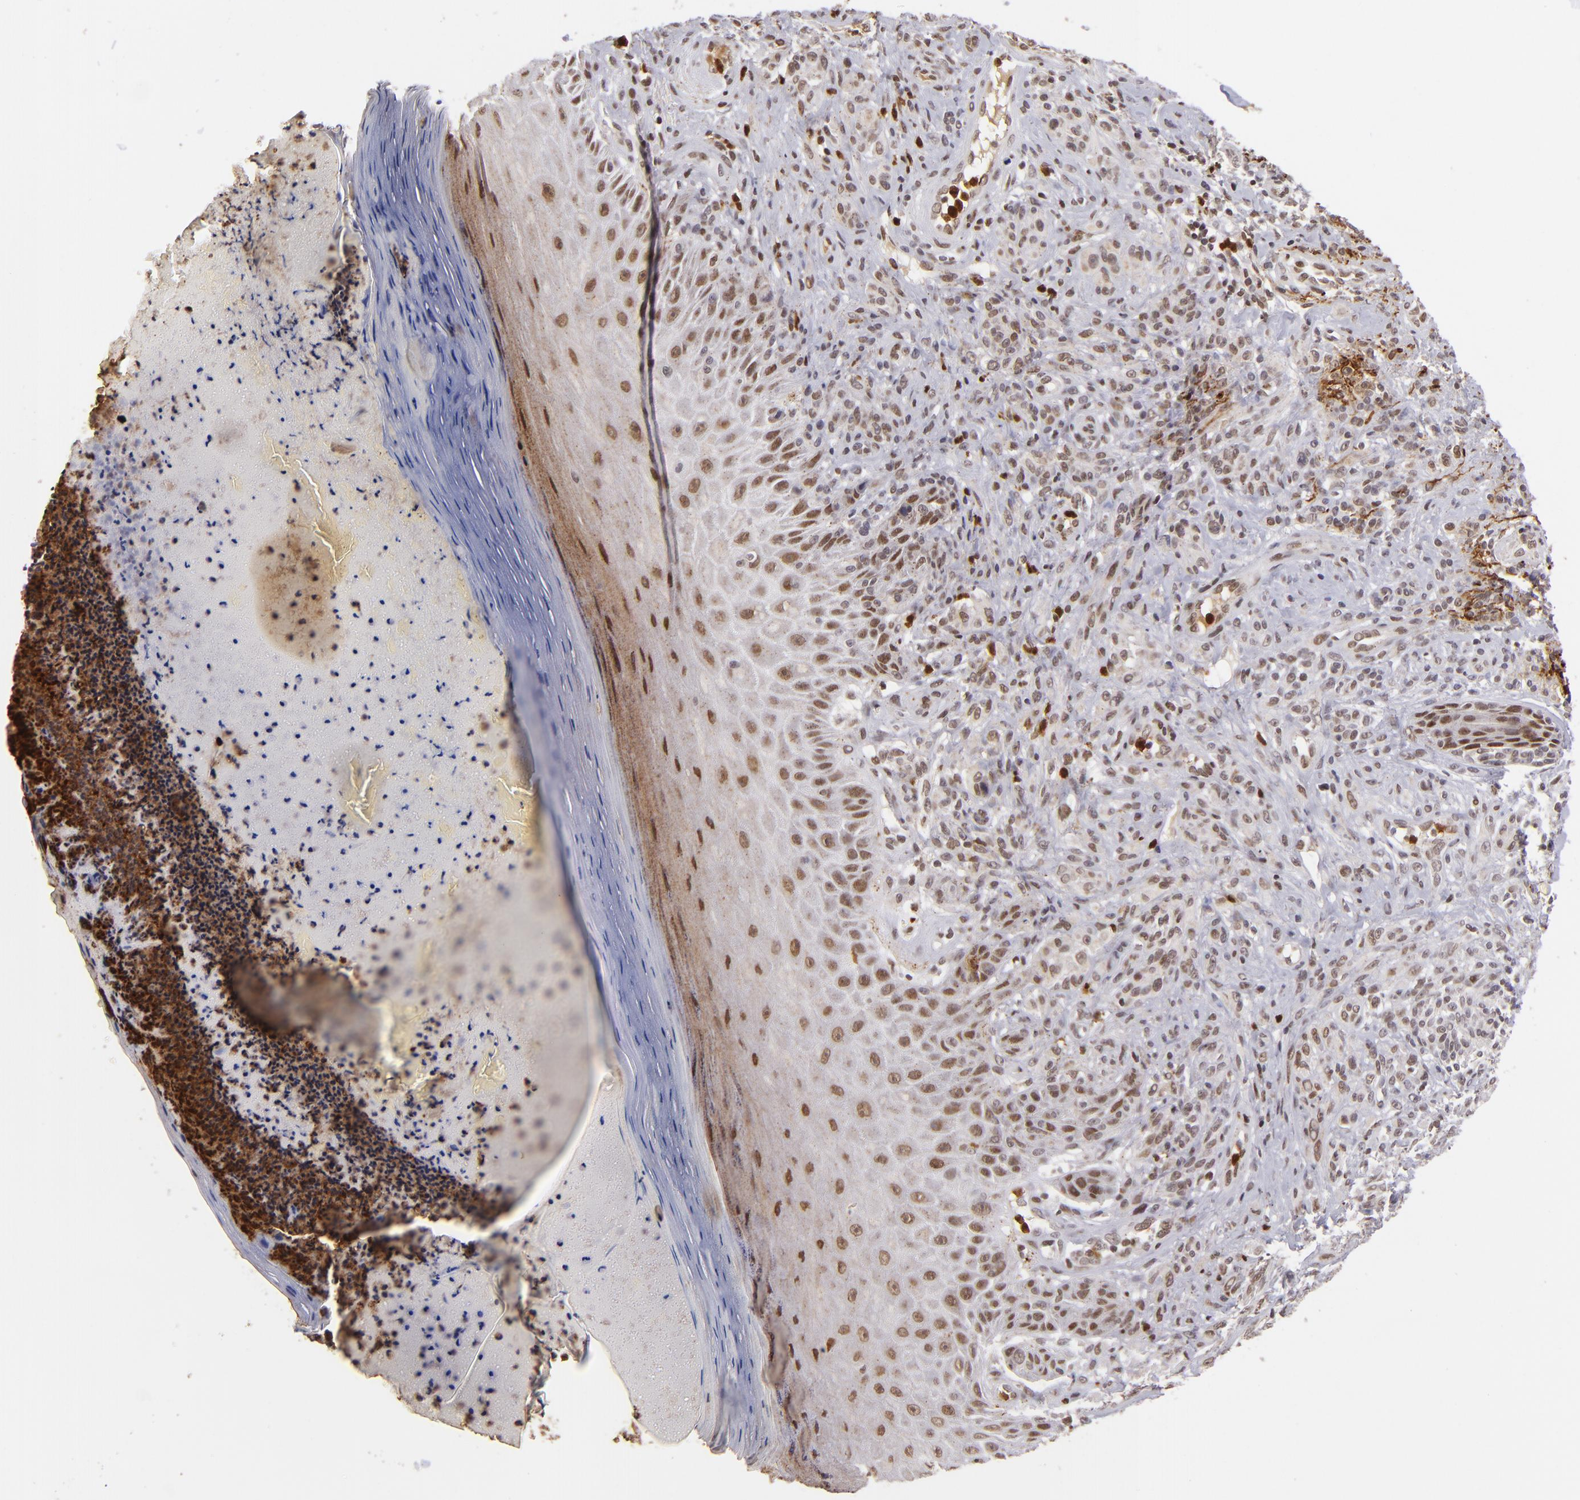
{"staining": {"intensity": "negative", "quantity": "none", "location": "none"}, "tissue": "melanoma", "cell_type": "Tumor cells", "image_type": "cancer", "snomed": [{"axis": "morphology", "description": "Malignant melanoma, NOS"}, {"axis": "topography", "description": "Skin"}], "caption": "Immunohistochemistry of human malignant melanoma displays no expression in tumor cells.", "gene": "RXRG", "patient": {"sex": "male", "age": 57}}